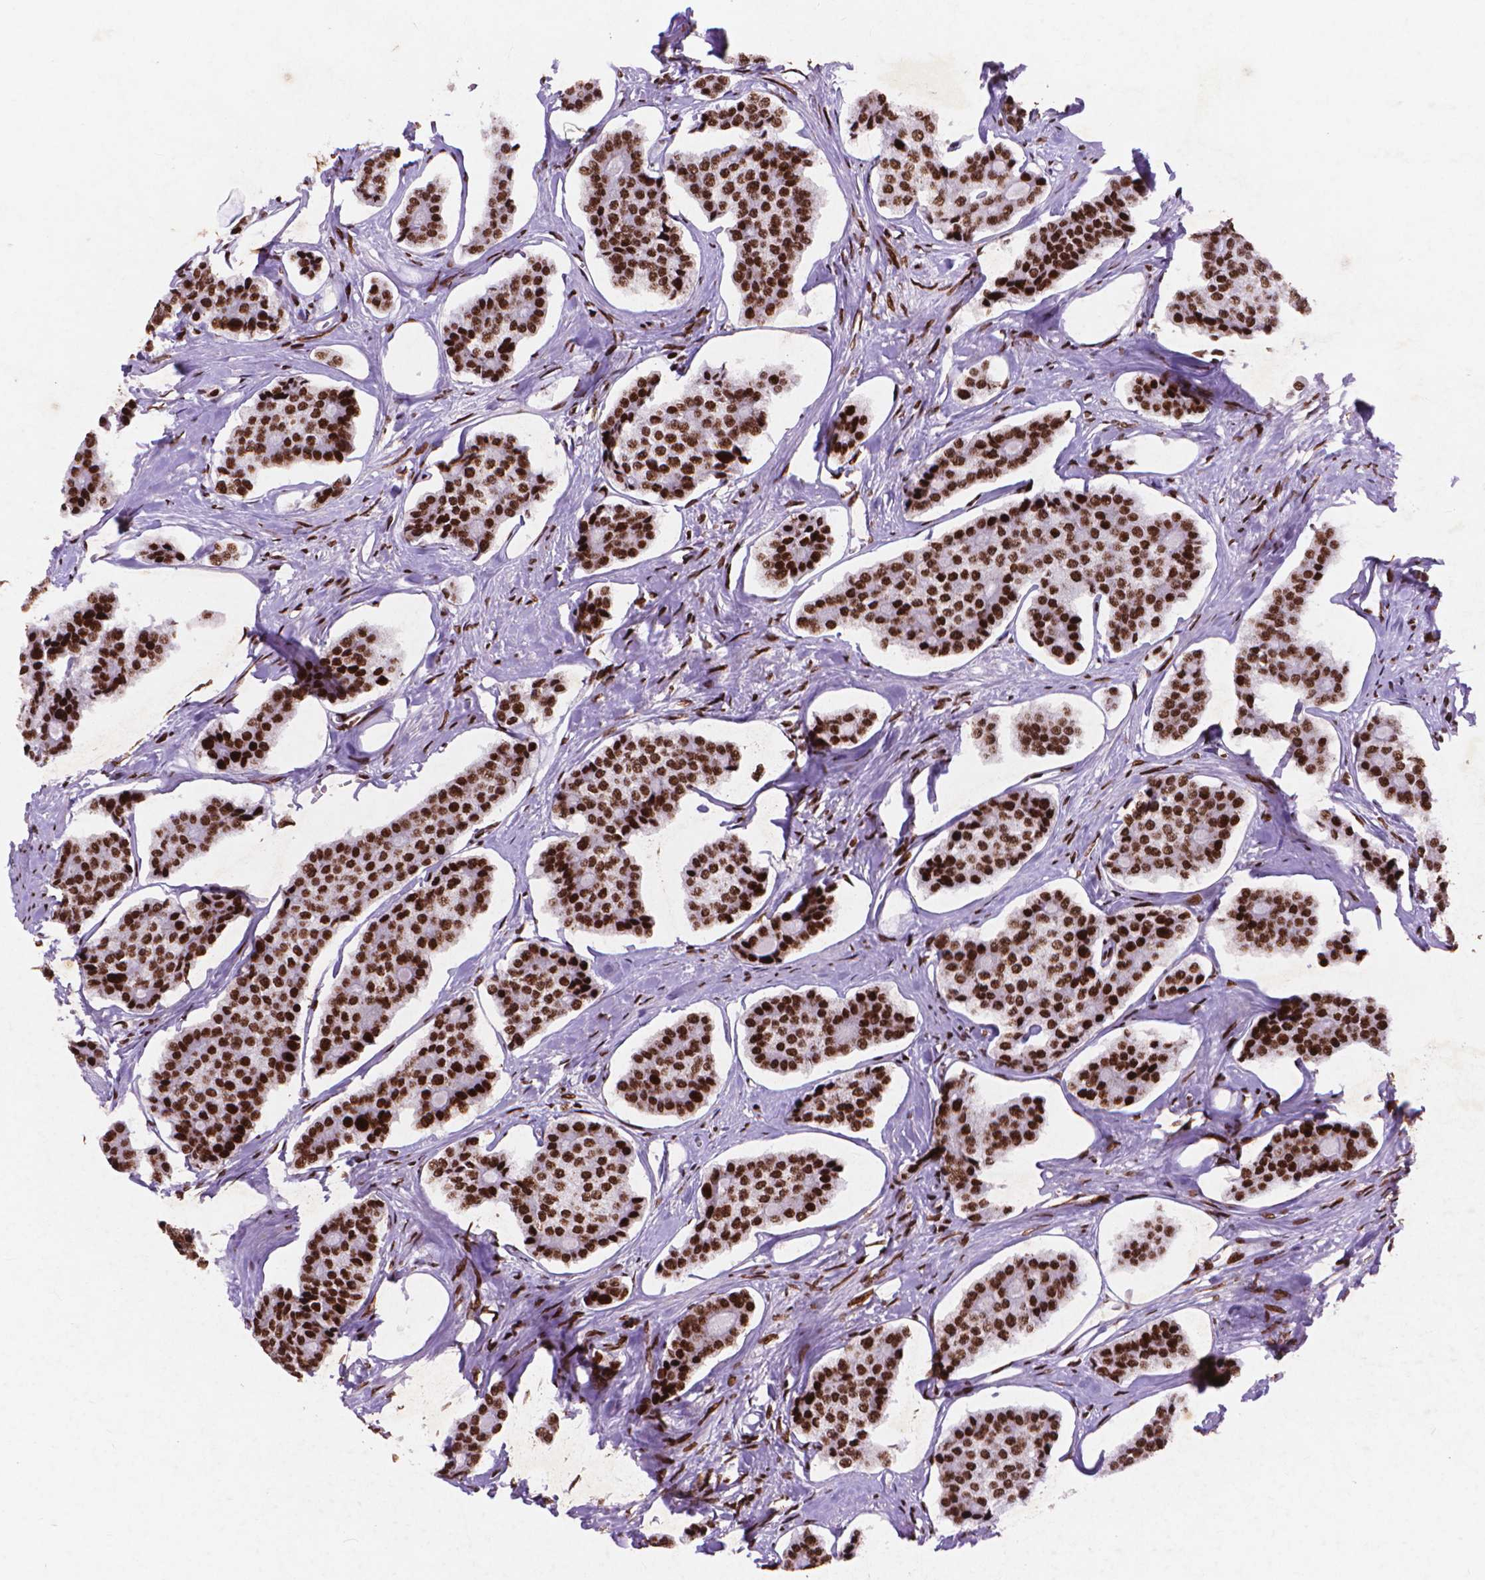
{"staining": {"intensity": "strong", "quantity": ">75%", "location": "nuclear"}, "tissue": "carcinoid", "cell_type": "Tumor cells", "image_type": "cancer", "snomed": [{"axis": "morphology", "description": "Carcinoid, malignant, NOS"}, {"axis": "topography", "description": "Small intestine"}], "caption": "Protein staining of carcinoid tissue reveals strong nuclear expression in about >75% of tumor cells.", "gene": "CITED2", "patient": {"sex": "female", "age": 65}}